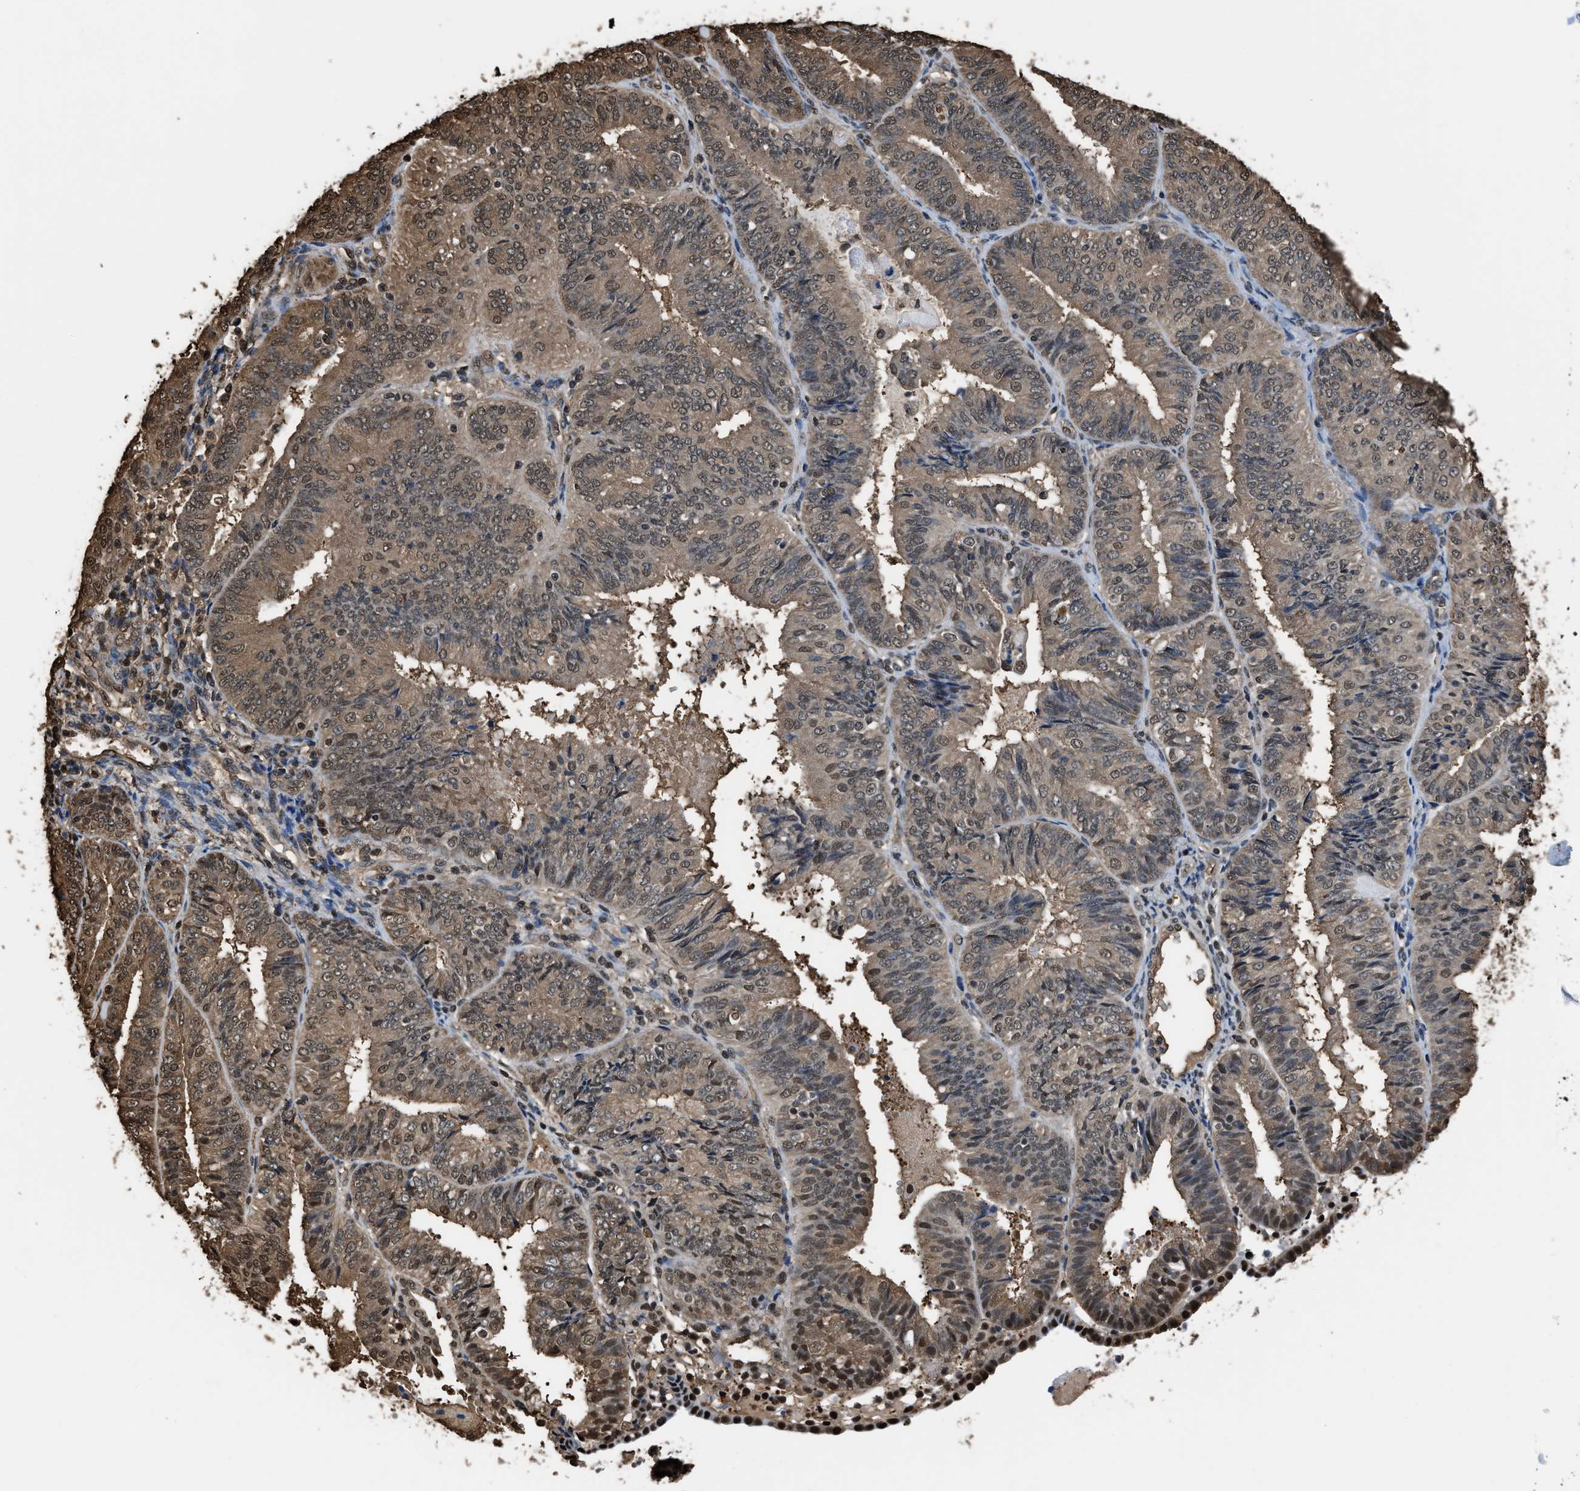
{"staining": {"intensity": "moderate", "quantity": ">75%", "location": "cytoplasmic/membranous,nuclear"}, "tissue": "endometrial cancer", "cell_type": "Tumor cells", "image_type": "cancer", "snomed": [{"axis": "morphology", "description": "Adenocarcinoma, NOS"}, {"axis": "topography", "description": "Endometrium"}], "caption": "The histopathology image displays staining of endometrial cancer, revealing moderate cytoplasmic/membranous and nuclear protein staining (brown color) within tumor cells.", "gene": "FNTA", "patient": {"sex": "female", "age": 58}}